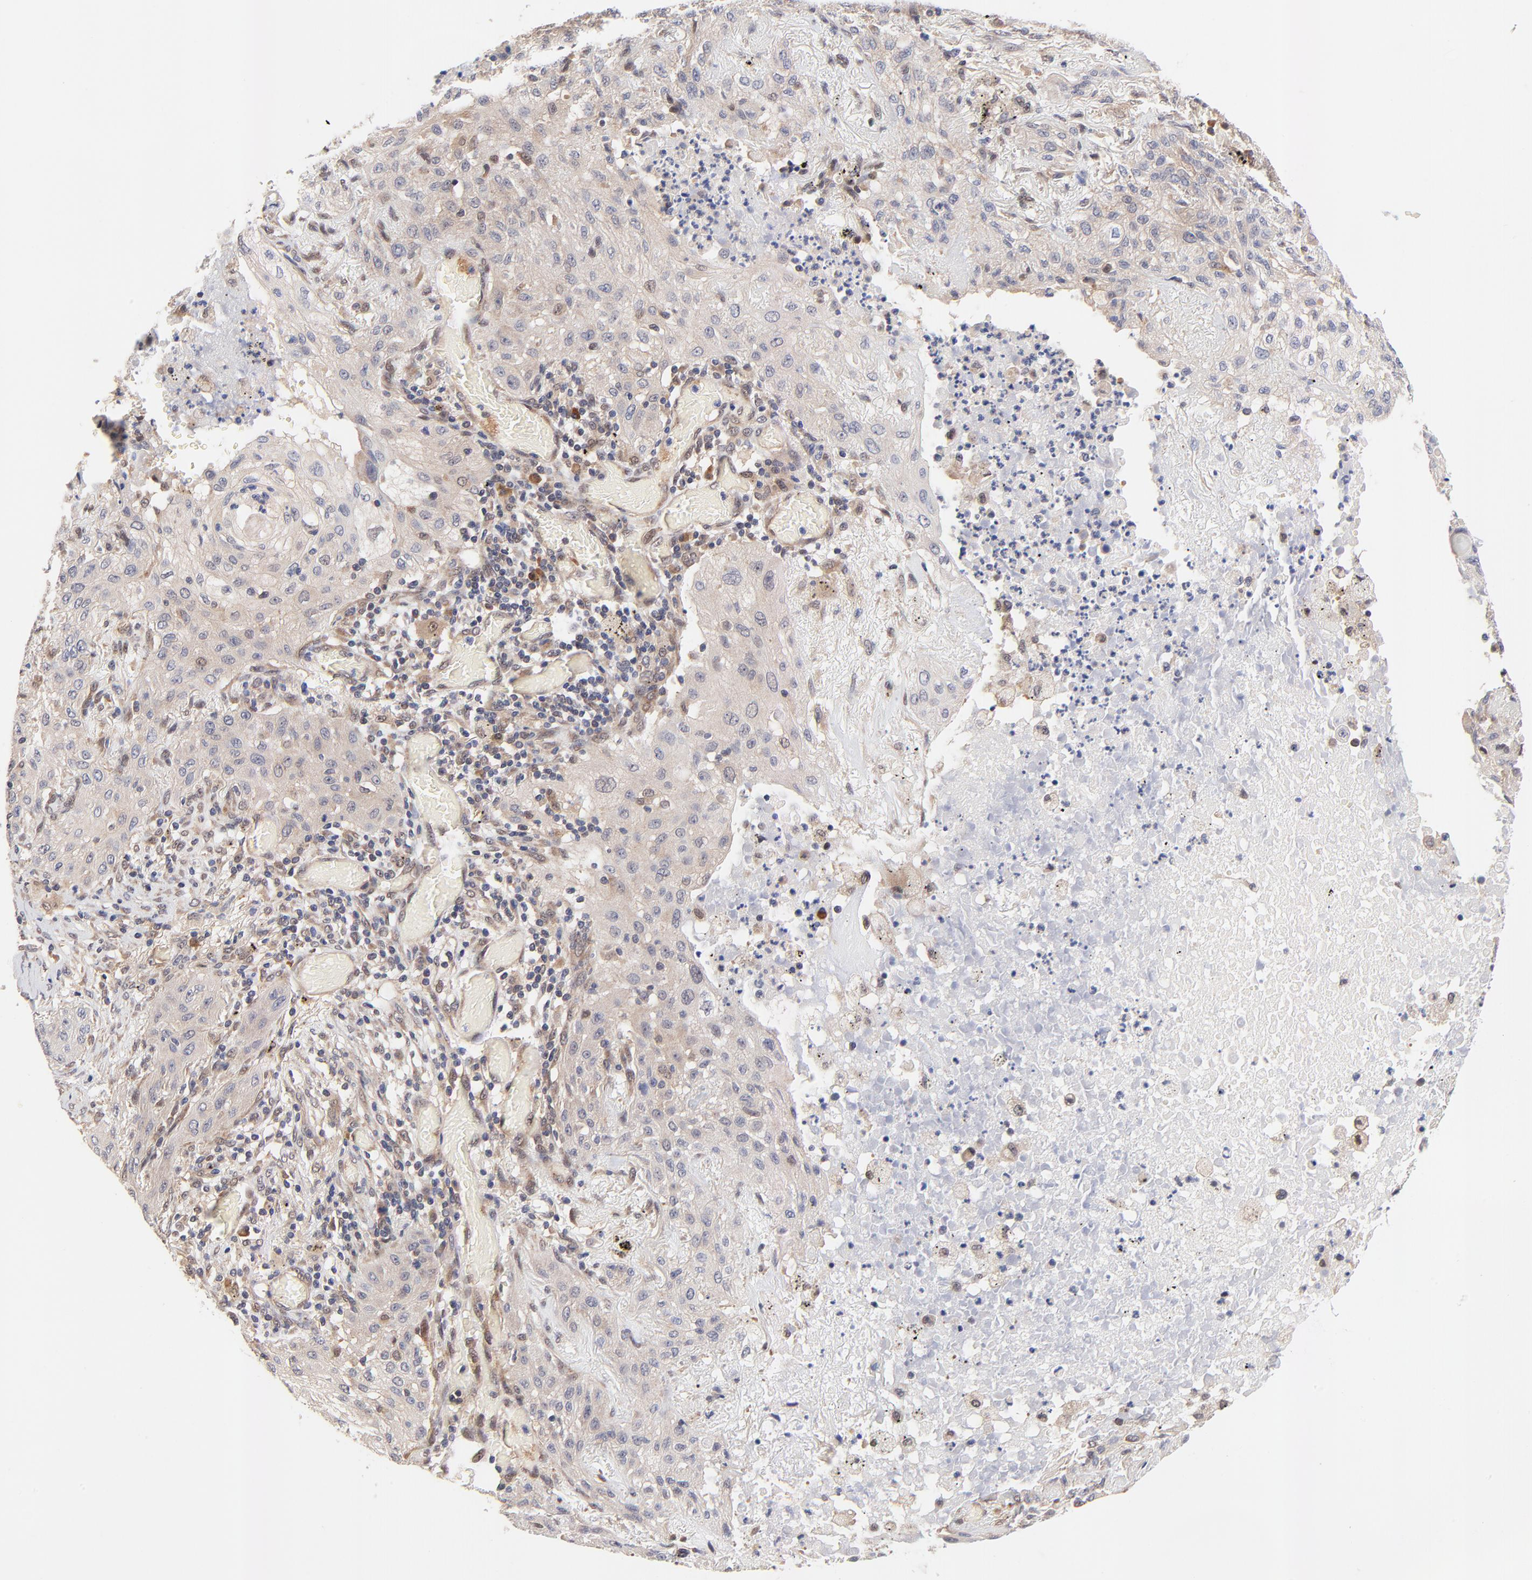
{"staining": {"intensity": "weak", "quantity": ">75%", "location": "cytoplasmic/membranous"}, "tissue": "lung cancer", "cell_type": "Tumor cells", "image_type": "cancer", "snomed": [{"axis": "morphology", "description": "Squamous cell carcinoma, NOS"}, {"axis": "topography", "description": "Lung"}], "caption": "DAB (3,3'-diaminobenzidine) immunohistochemical staining of lung squamous cell carcinoma reveals weak cytoplasmic/membranous protein positivity in approximately >75% of tumor cells. (Stains: DAB in brown, nuclei in blue, Microscopy: brightfield microscopy at high magnification).", "gene": "TXNL1", "patient": {"sex": "female", "age": 47}}